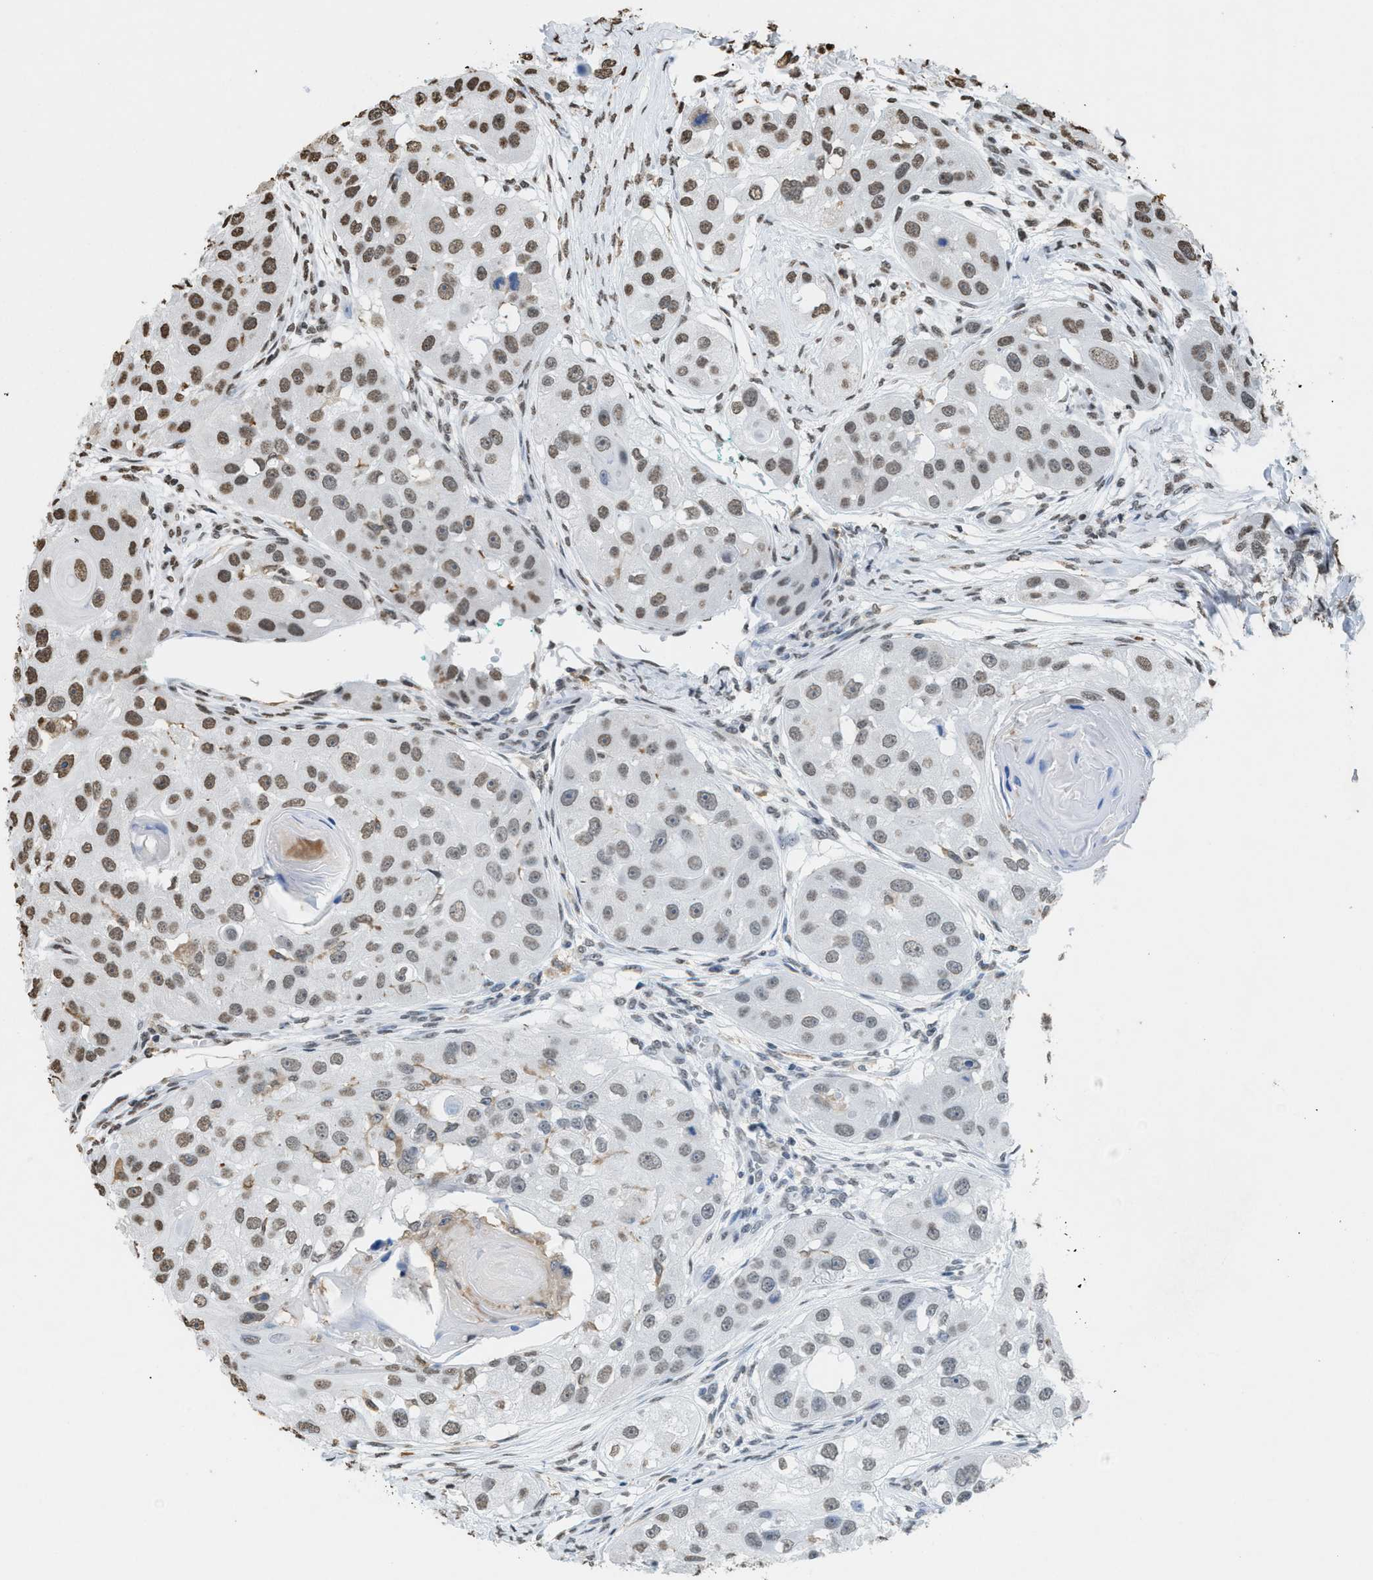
{"staining": {"intensity": "moderate", "quantity": "<25%", "location": "nuclear"}, "tissue": "head and neck cancer", "cell_type": "Tumor cells", "image_type": "cancer", "snomed": [{"axis": "morphology", "description": "Normal tissue, NOS"}, {"axis": "morphology", "description": "Squamous cell carcinoma, NOS"}, {"axis": "topography", "description": "Skeletal muscle"}, {"axis": "topography", "description": "Head-Neck"}], "caption": "Squamous cell carcinoma (head and neck) stained with DAB (3,3'-diaminobenzidine) IHC demonstrates low levels of moderate nuclear staining in approximately <25% of tumor cells.", "gene": "NUP88", "patient": {"sex": "male", "age": 51}}